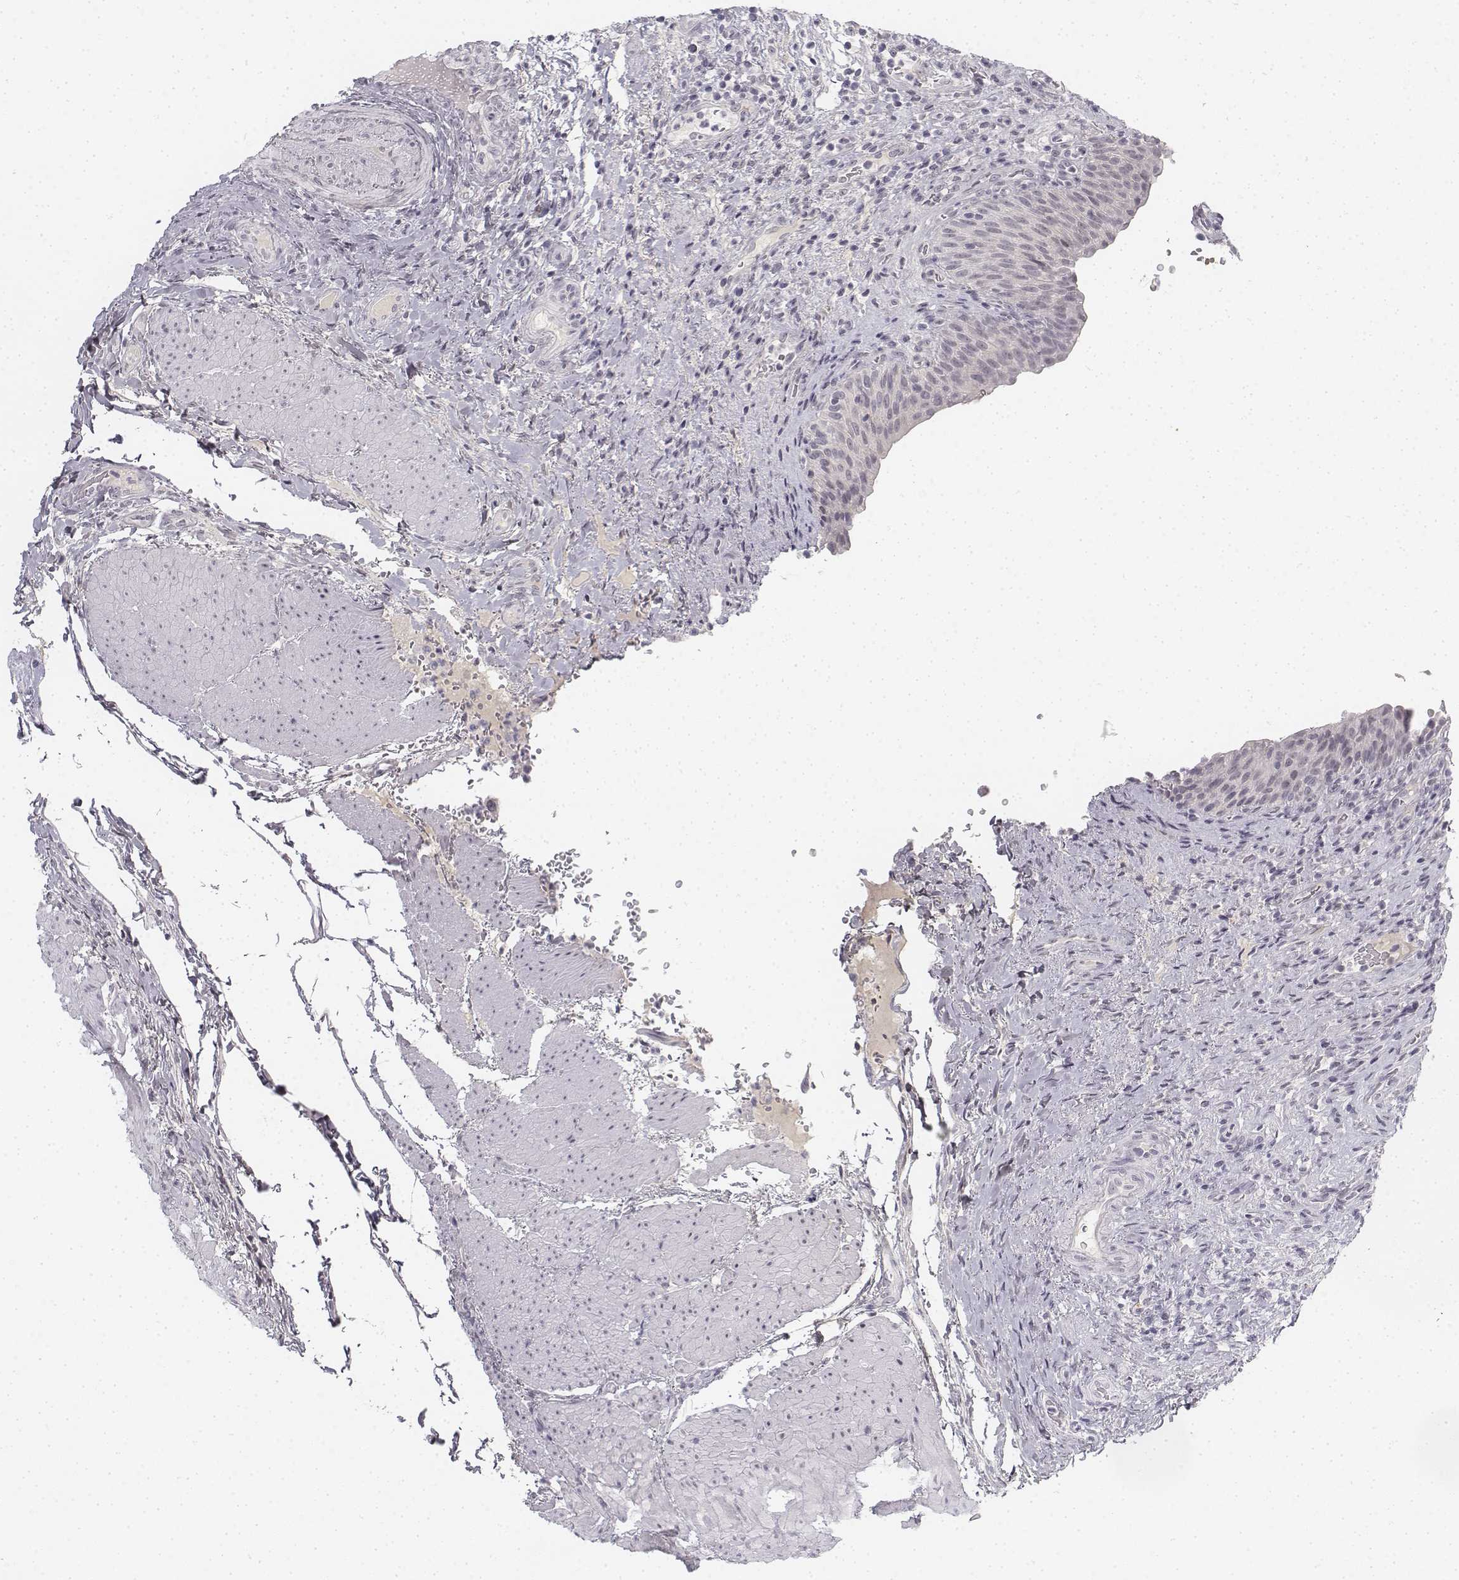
{"staining": {"intensity": "negative", "quantity": "none", "location": "none"}, "tissue": "urinary bladder", "cell_type": "Urothelial cells", "image_type": "normal", "snomed": [{"axis": "morphology", "description": "Normal tissue, NOS"}, {"axis": "topography", "description": "Urinary bladder"}], "caption": "Immunohistochemical staining of normal human urinary bladder demonstrates no significant expression in urothelial cells. Brightfield microscopy of immunohistochemistry (IHC) stained with DAB (3,3'-diaminobenzidine) (brown) and hematoxylin (blue), captured at high magnification.", "gene": "KRT84", "patient": {"sex": "male", "age": 66}}